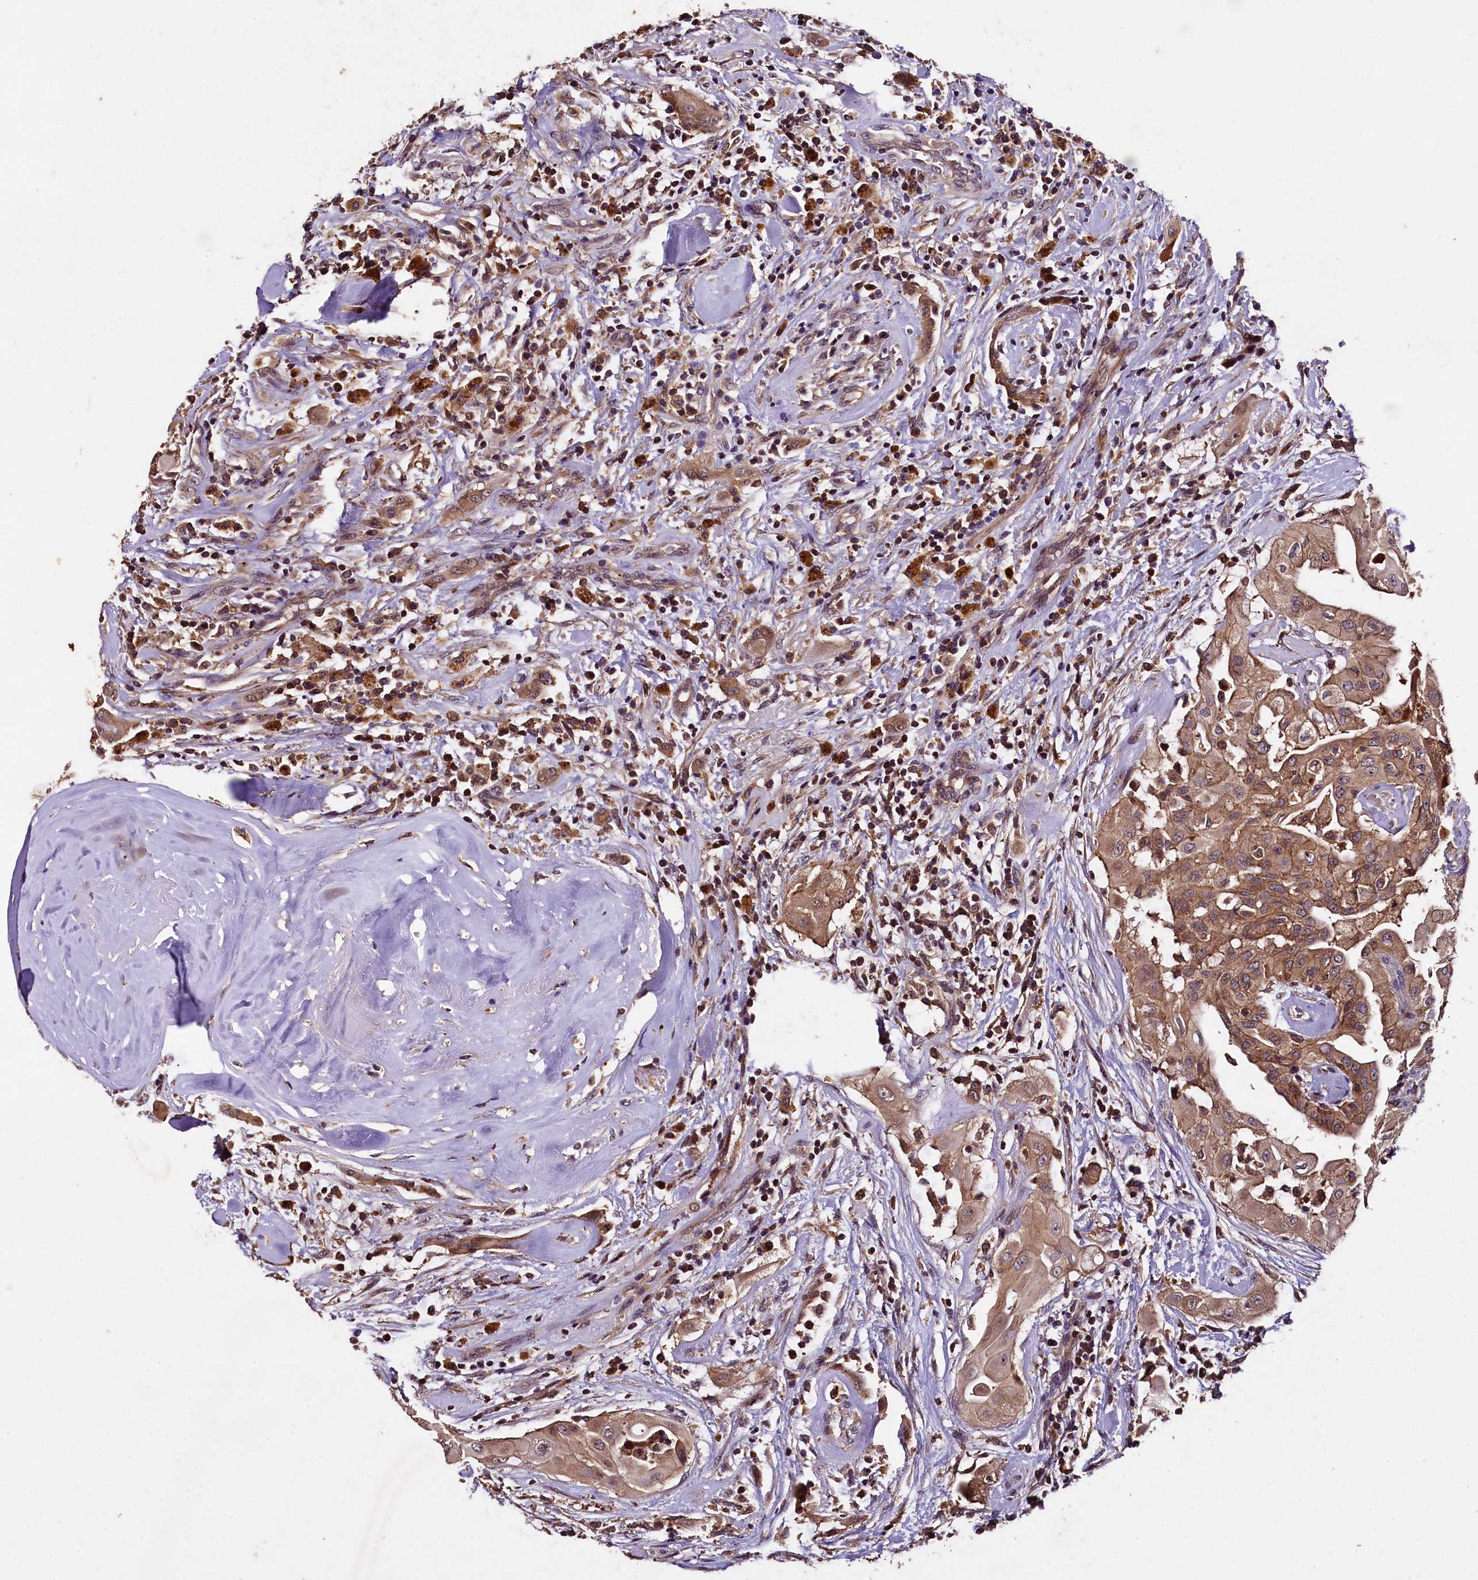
{"staining": {"intensity": "moderate", "quantity": ">75%", "location": "cytoplasmic/membranous"}, "tissue": "thyroid cancer", "cell_type": "Tumor cells", "image_type": "cancer", "snomed": [{"axis": "morphology", "description": "Papillary adenocarcinoma, NOS"}, {"axis": "topography", "description": "Thyroid gland"}], "caption": "Thyroid cancer tissue displays moderate cytoplasmic/membranous expression in approximately >75% of tumor cells", "gene": "PLXNB1", "patient": {"sex": "female", "age": 59}}